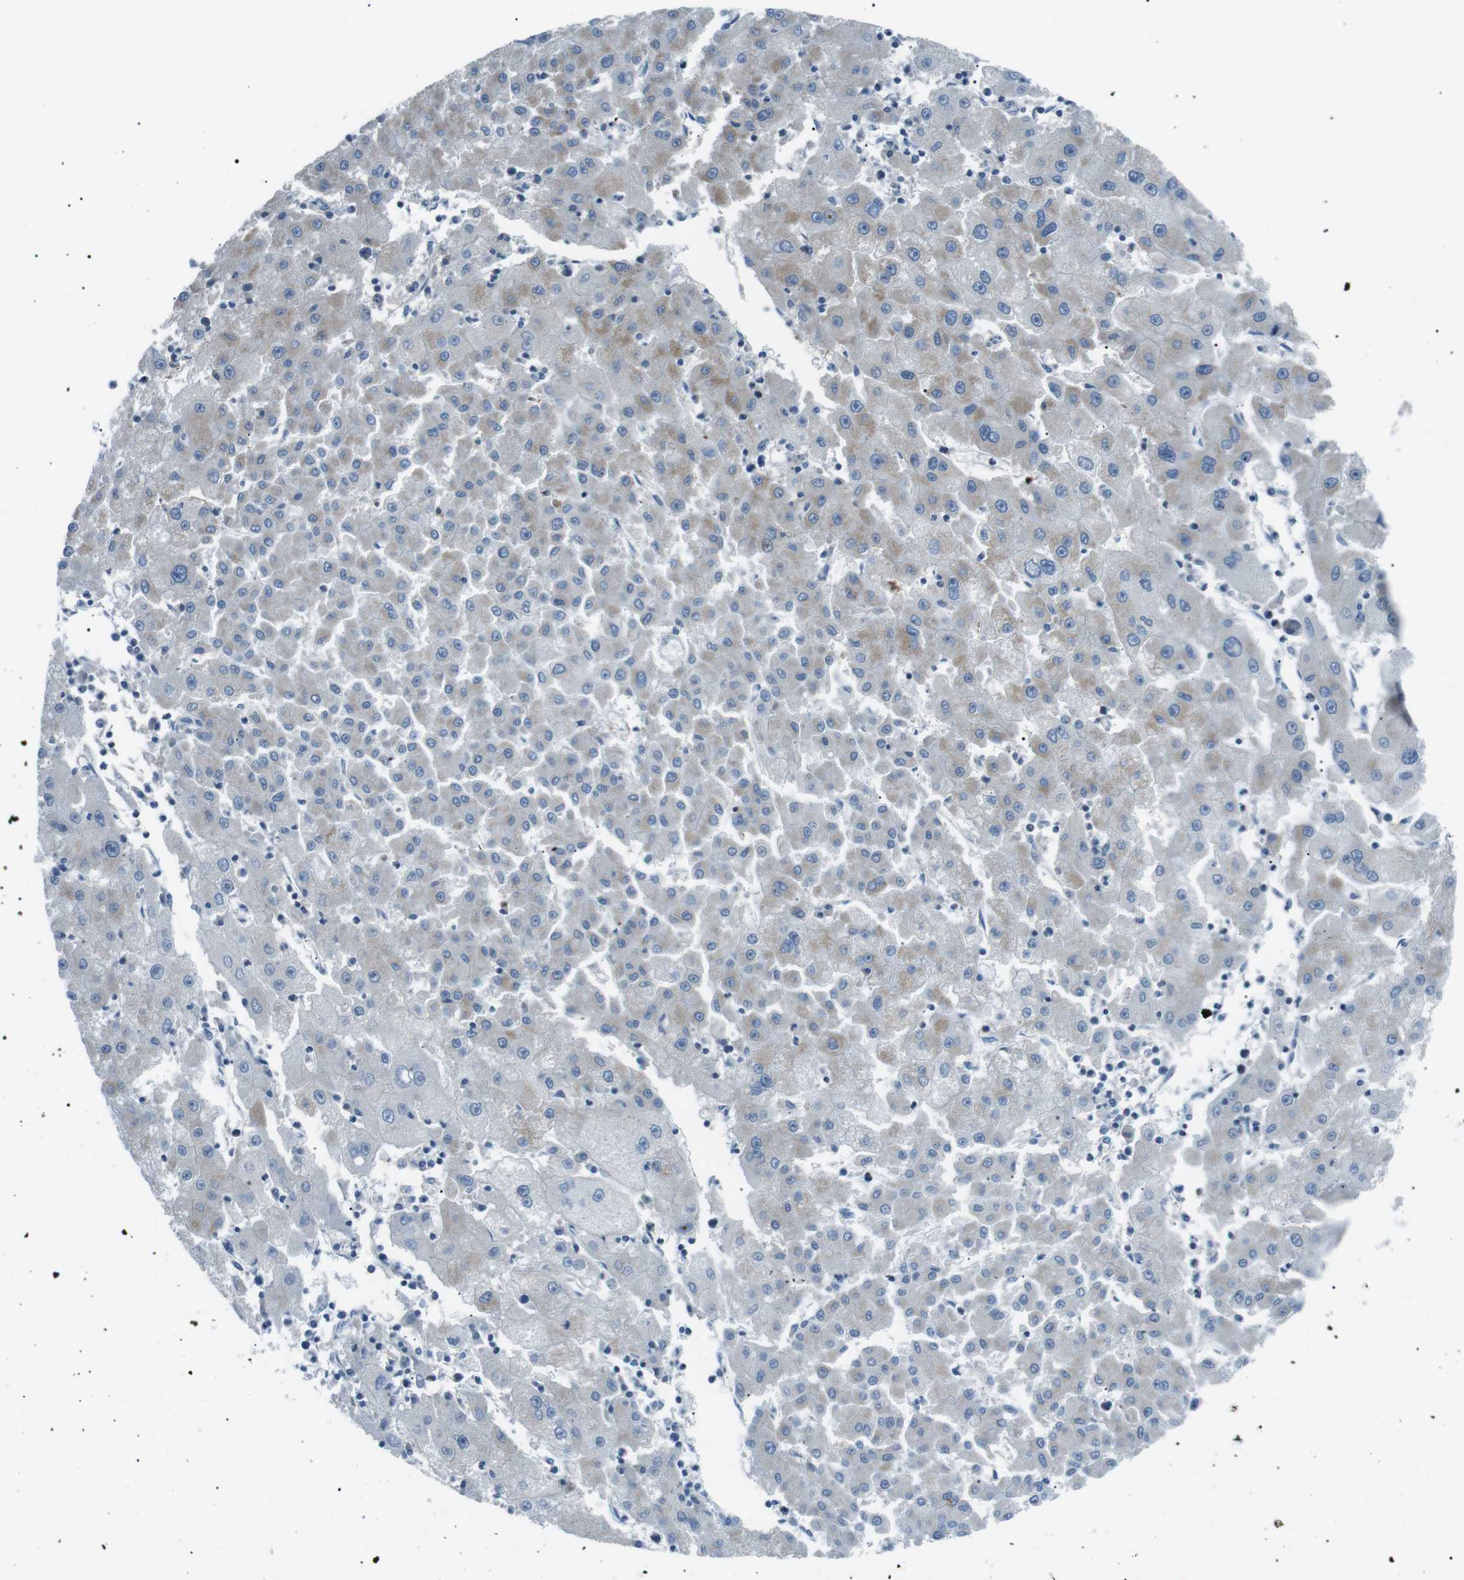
{"staining": {"intensity": "negative", "quantity": "none", "location": "none"}, "tissue": "liver cancer", "cell_type": "Tumor cells", "image_type": "cancer", "snomed": [{"axis": "morphology", "description": "Carcinoma, Hepatocellular, NOS"}, {"axis": "topography", "description": "Liver"}], "caption": "Tumor cells are negative for protein expression in human hepatocellular carcinoma (liver).", "gene": "ARID5B", "patient": {"sex": "male", "age": 72}}